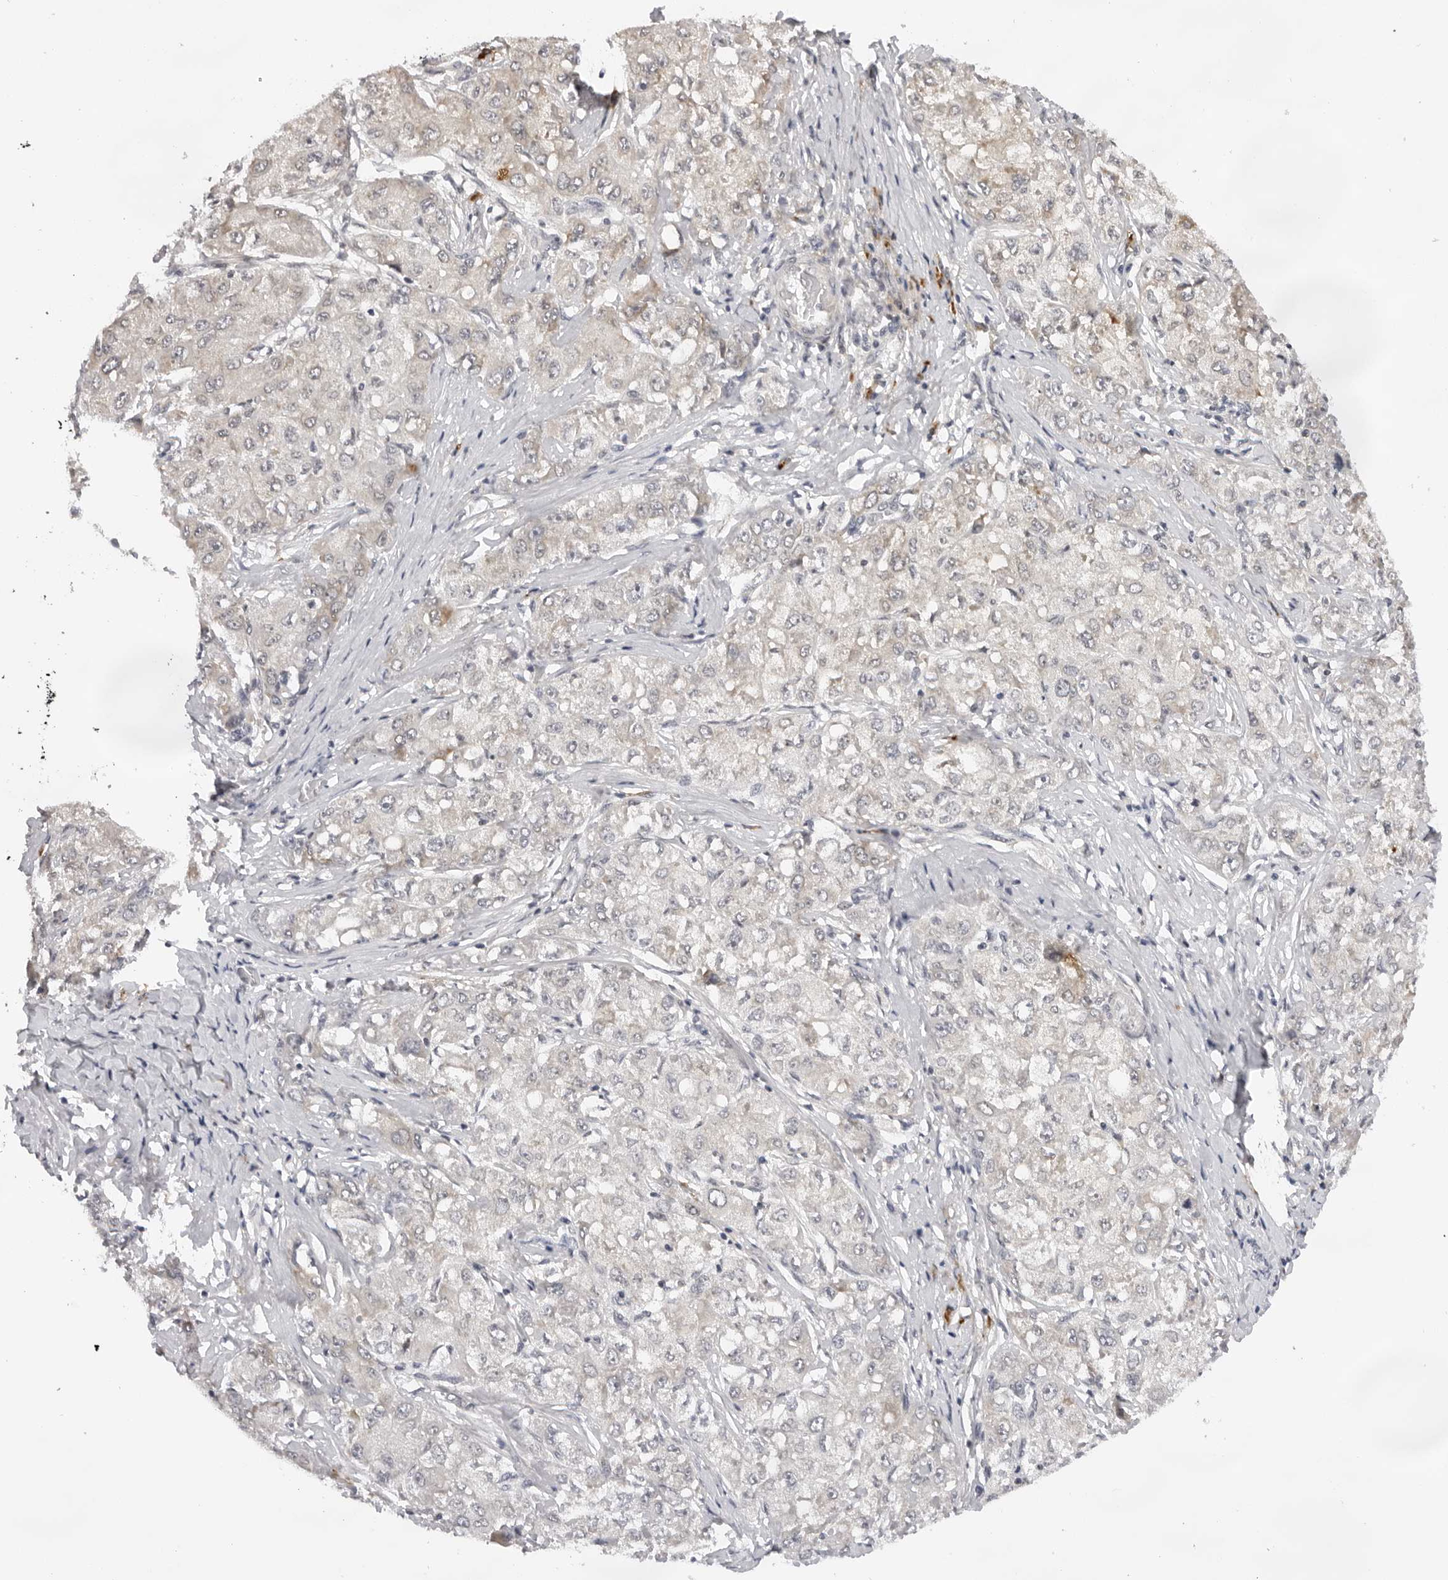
{"staining": {"intensity": "negative", "quantity": "none", "location": "none"}, "tissue": "liver cancer", "cell_type": "Tumor cells", "image_type": "cancer", "snomed": [{"axis": "morphology", "description": "Carcinoma, Hepatocellular, NOS"}, {"axis": "topography", "description": "Liver"}], "caption": "DAB immunohistochemical staining of hepatocellular carcinoma (liver) shows no significant staining in tumor cells.", "gene": "IL17RA", "patient": {"sex": "male", "age": 80}}